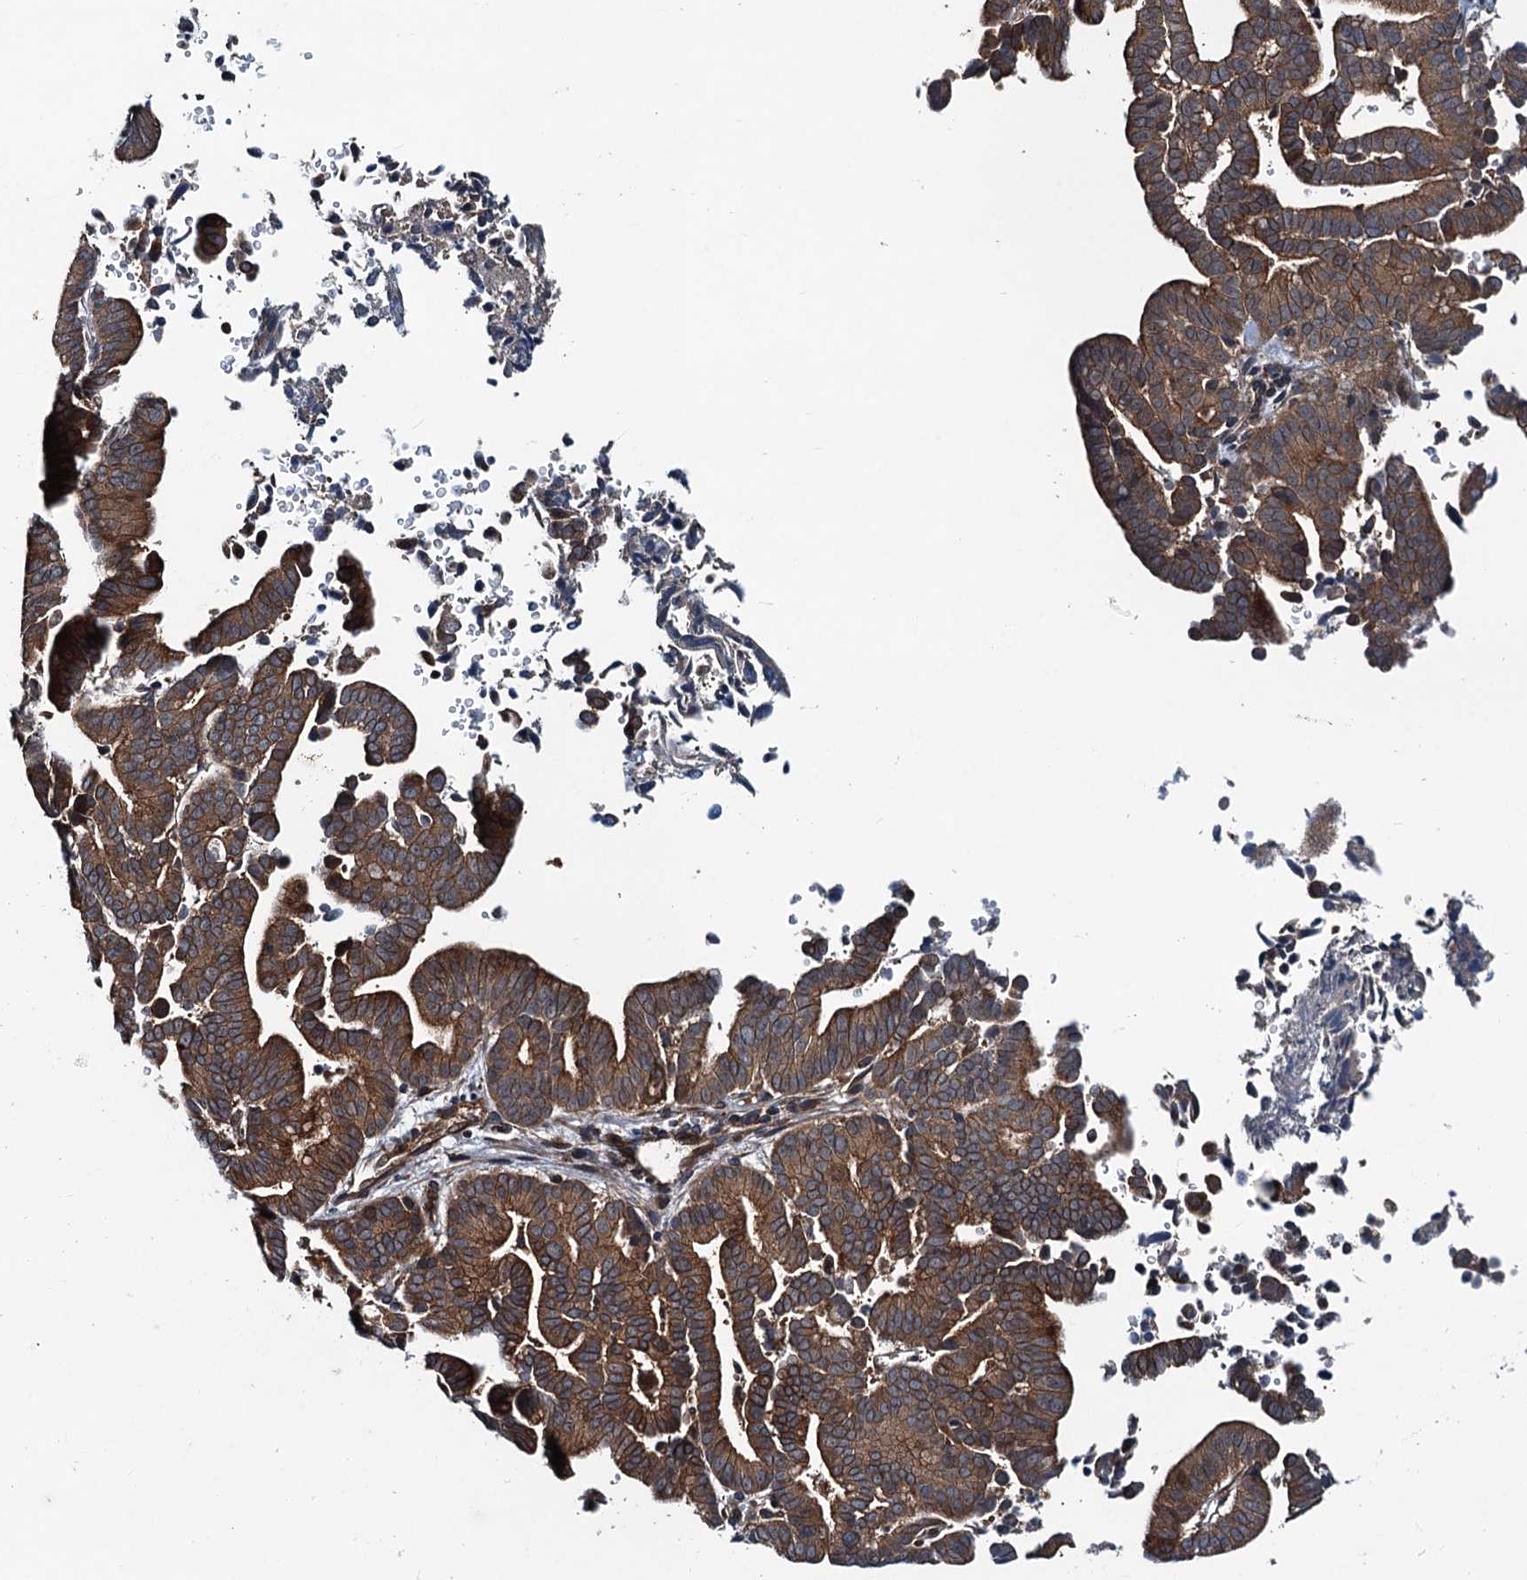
{"staining": {"intensity": "strong", "quantity": ">75%", "location": "cytoplasmic/membranous"}, "tissue": "liver cancer", "cell_type": "Tumor cells", "image_type": "cancer", "snomed": [{"axis": "morphology", "description": "Cholangiocarcinoma"}, {"axis": "topography", "description": "Liver"}], "caption": "Immunohistochemistry micrograph of human cholangiocarcinoma (liver) stained for a protein (brown), which reveals high levels of strong cytoplasmic/membranous expression in about >75% of tumor cells.", "gene": "EFL1", "patient": {"sex": "female", "age": 75}}